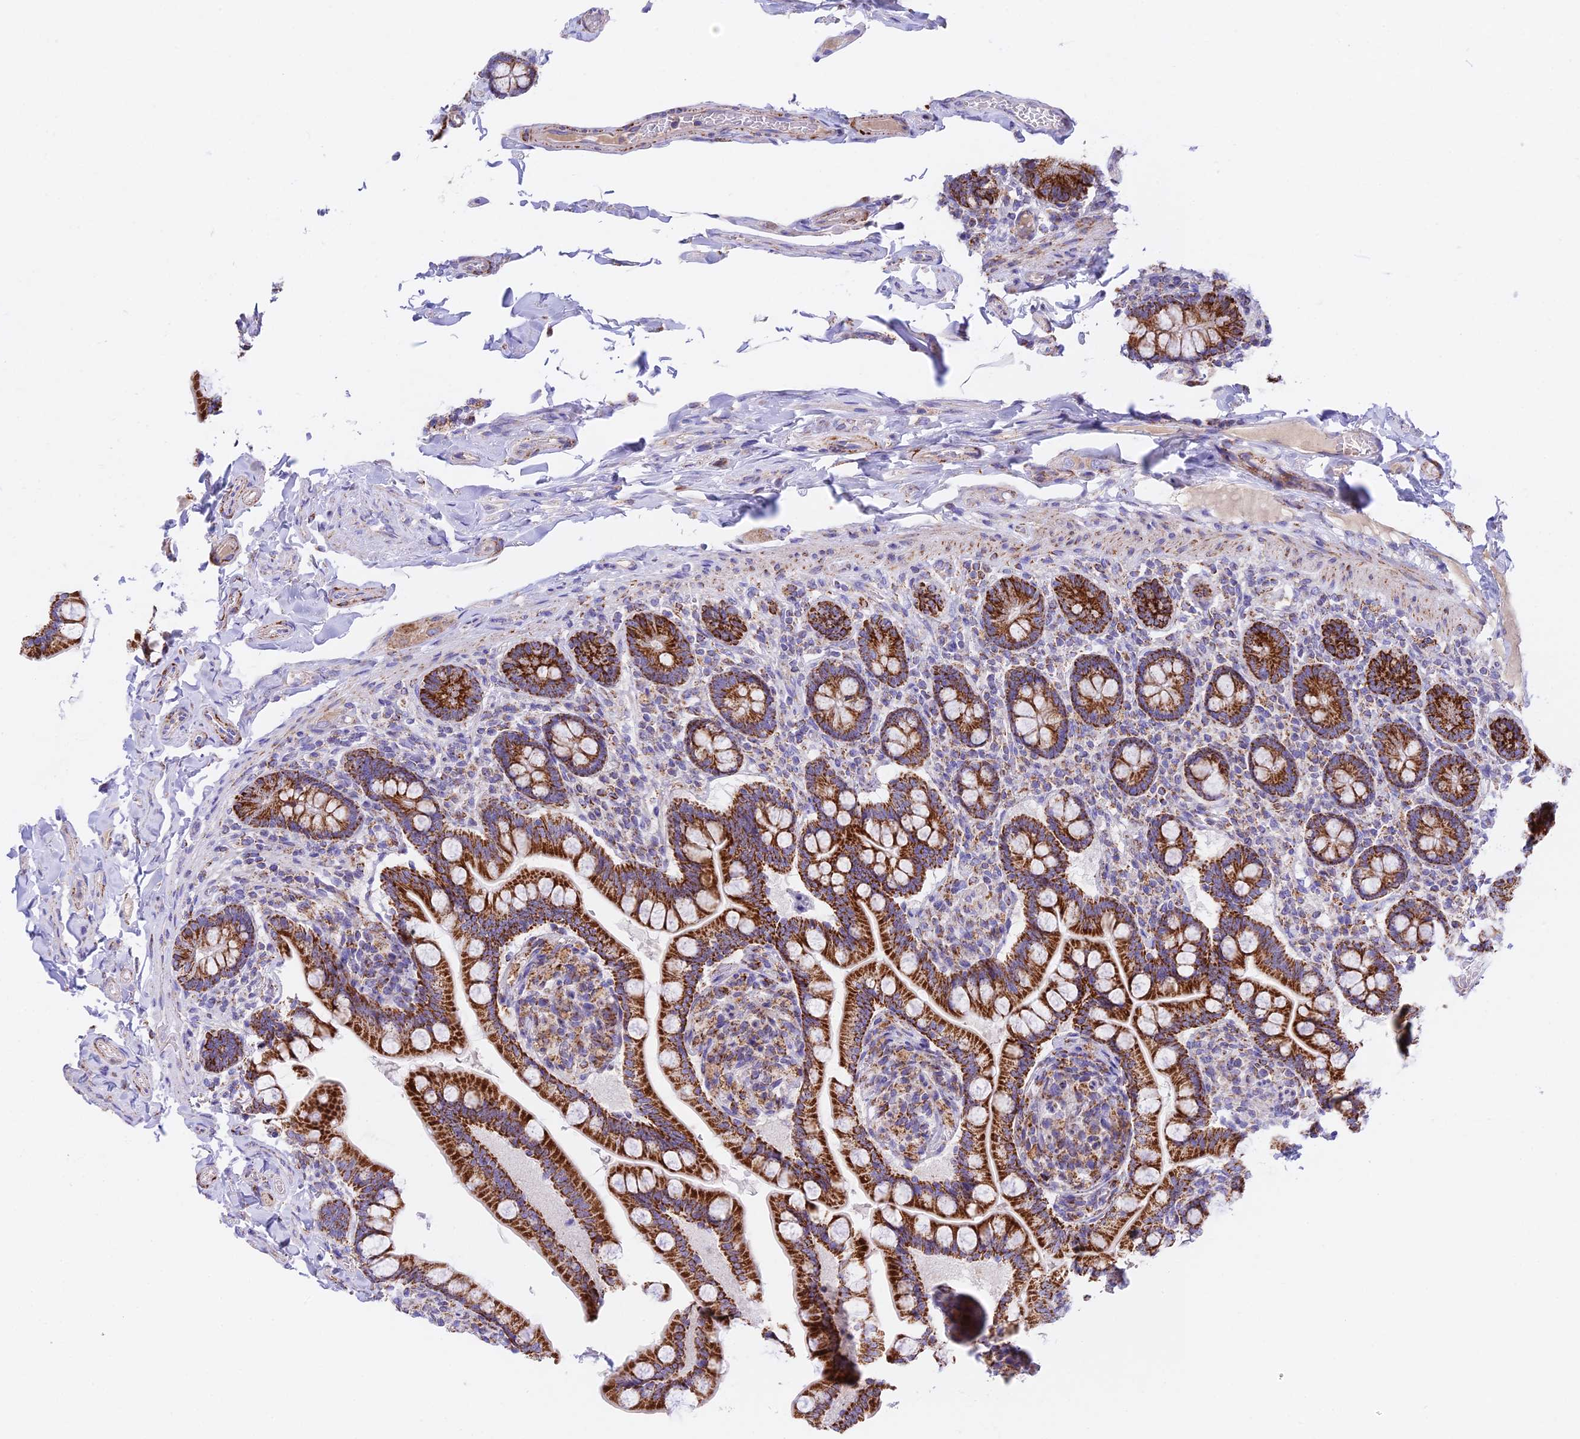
{"staining": {"intensity": "strong", "quantity": ">75%", "location": "cytoplasmic/membranous"}, "tissue": "small intestine", "cell_type": "Glandular cells", "image_type": "normal", "snomed": [{"axis": "morphology", "description": "Normal tissue, NOS"}, {"axis": "topography", "description": "Small intestine"}], "caption": "Small intestine stained for a protein (brown) demonstrates strong cytoplasmic/membranous positive expression in about >75% of glandular cells.", "gene": "HSDL2", "patient": {"sex": "female", "age": 64}}